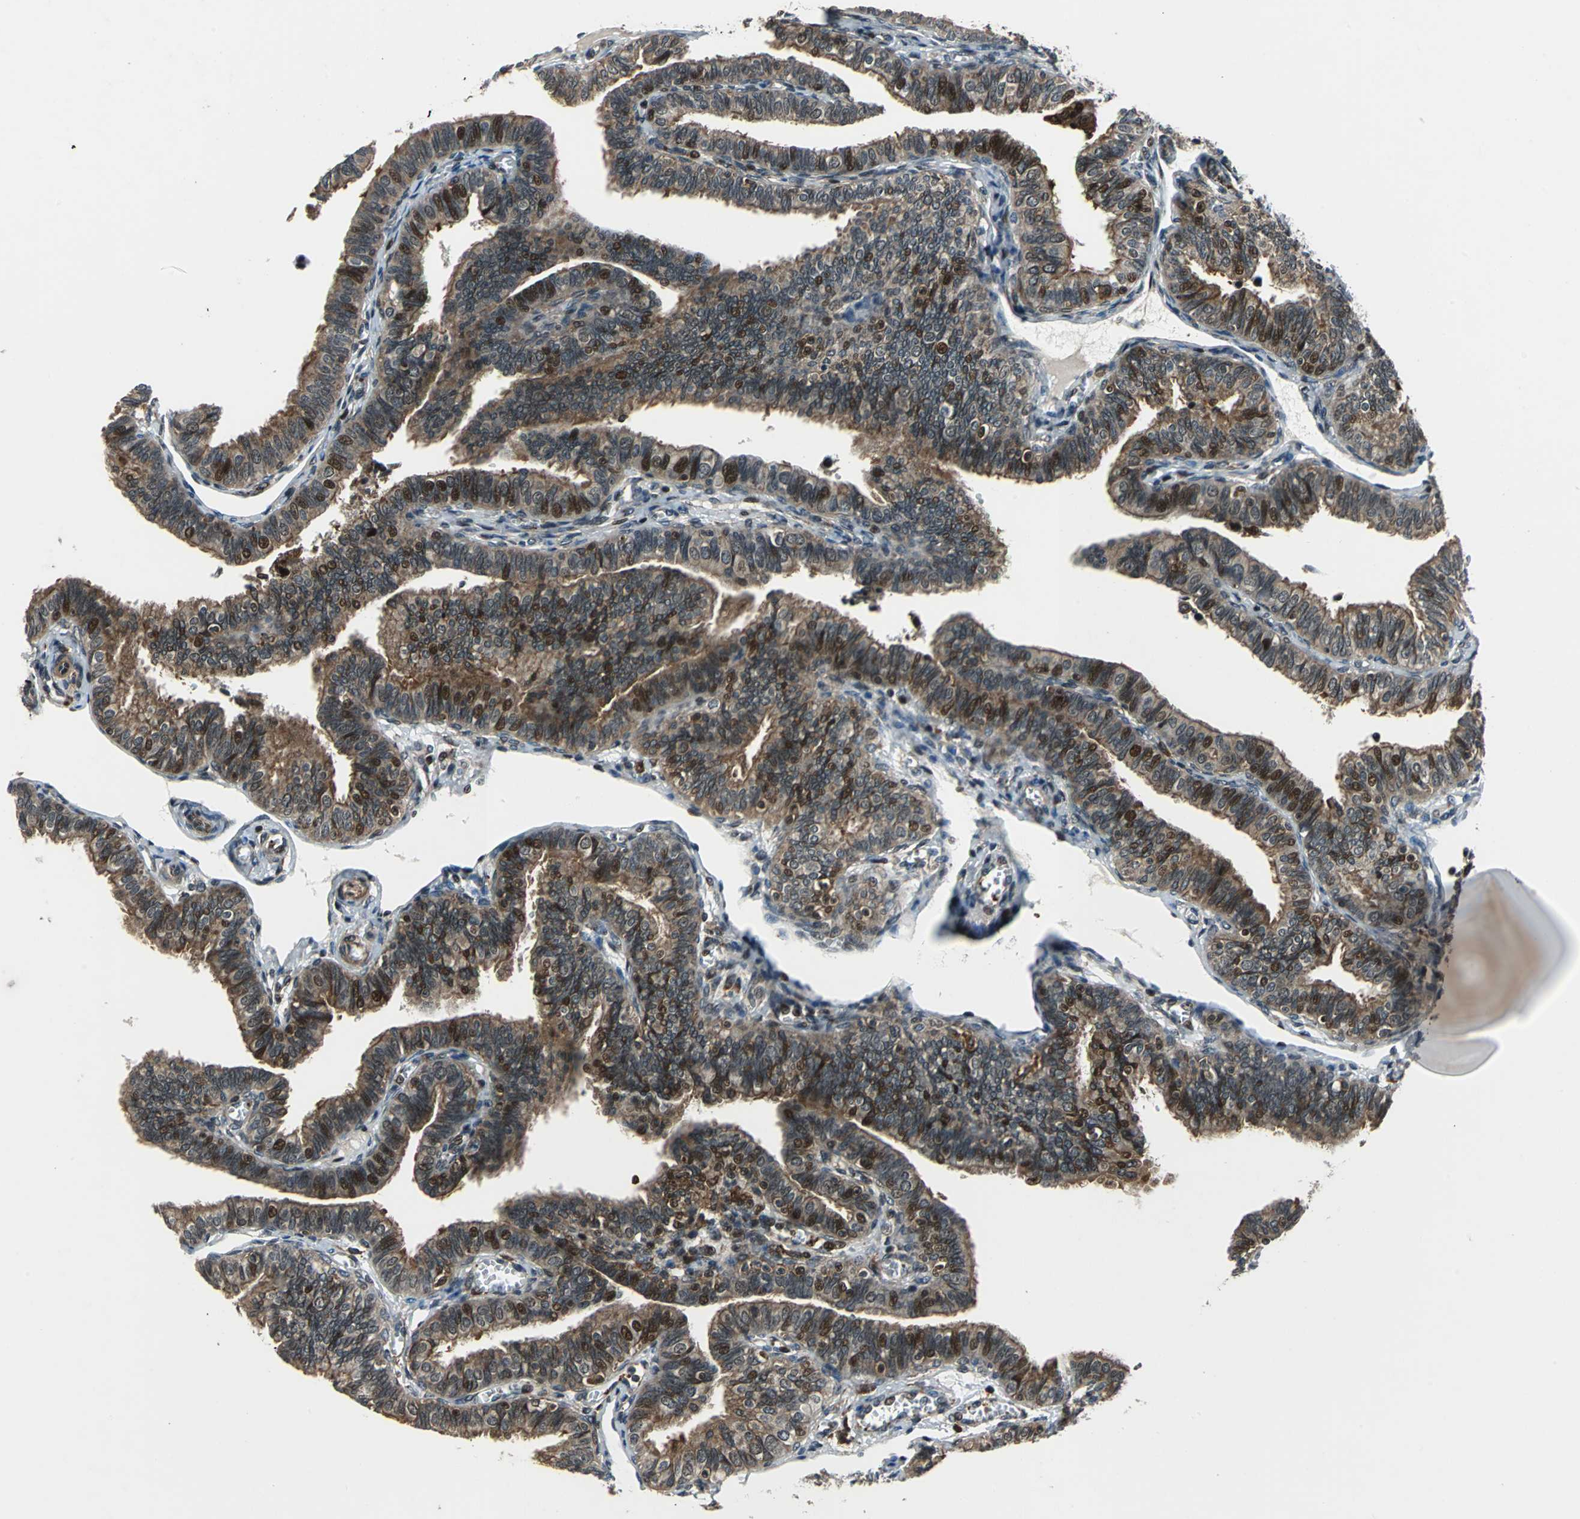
{"staining": {"intensity": "strong", "quantity": ">75%", "location": "cytoplasmic/membranous,nuclear"}, "tissue": "fallopian tube", "cell_type": "Glandular cells", "image_type": "normal", "snomed": [{"axis": "morphology", "description": "Normal tissue, NOS"}, {"axis": "topography", "description": "Fallopian tube"}], "caption": "This histopathology image reveals immunohistochemistry staining of normal fallopian tube, with high strong cytoplasmic/membranous,nuclear positivity in about >75% of glandular cells.", "gene": "AATF", "patient": {"sex": "female", "age": 46}}